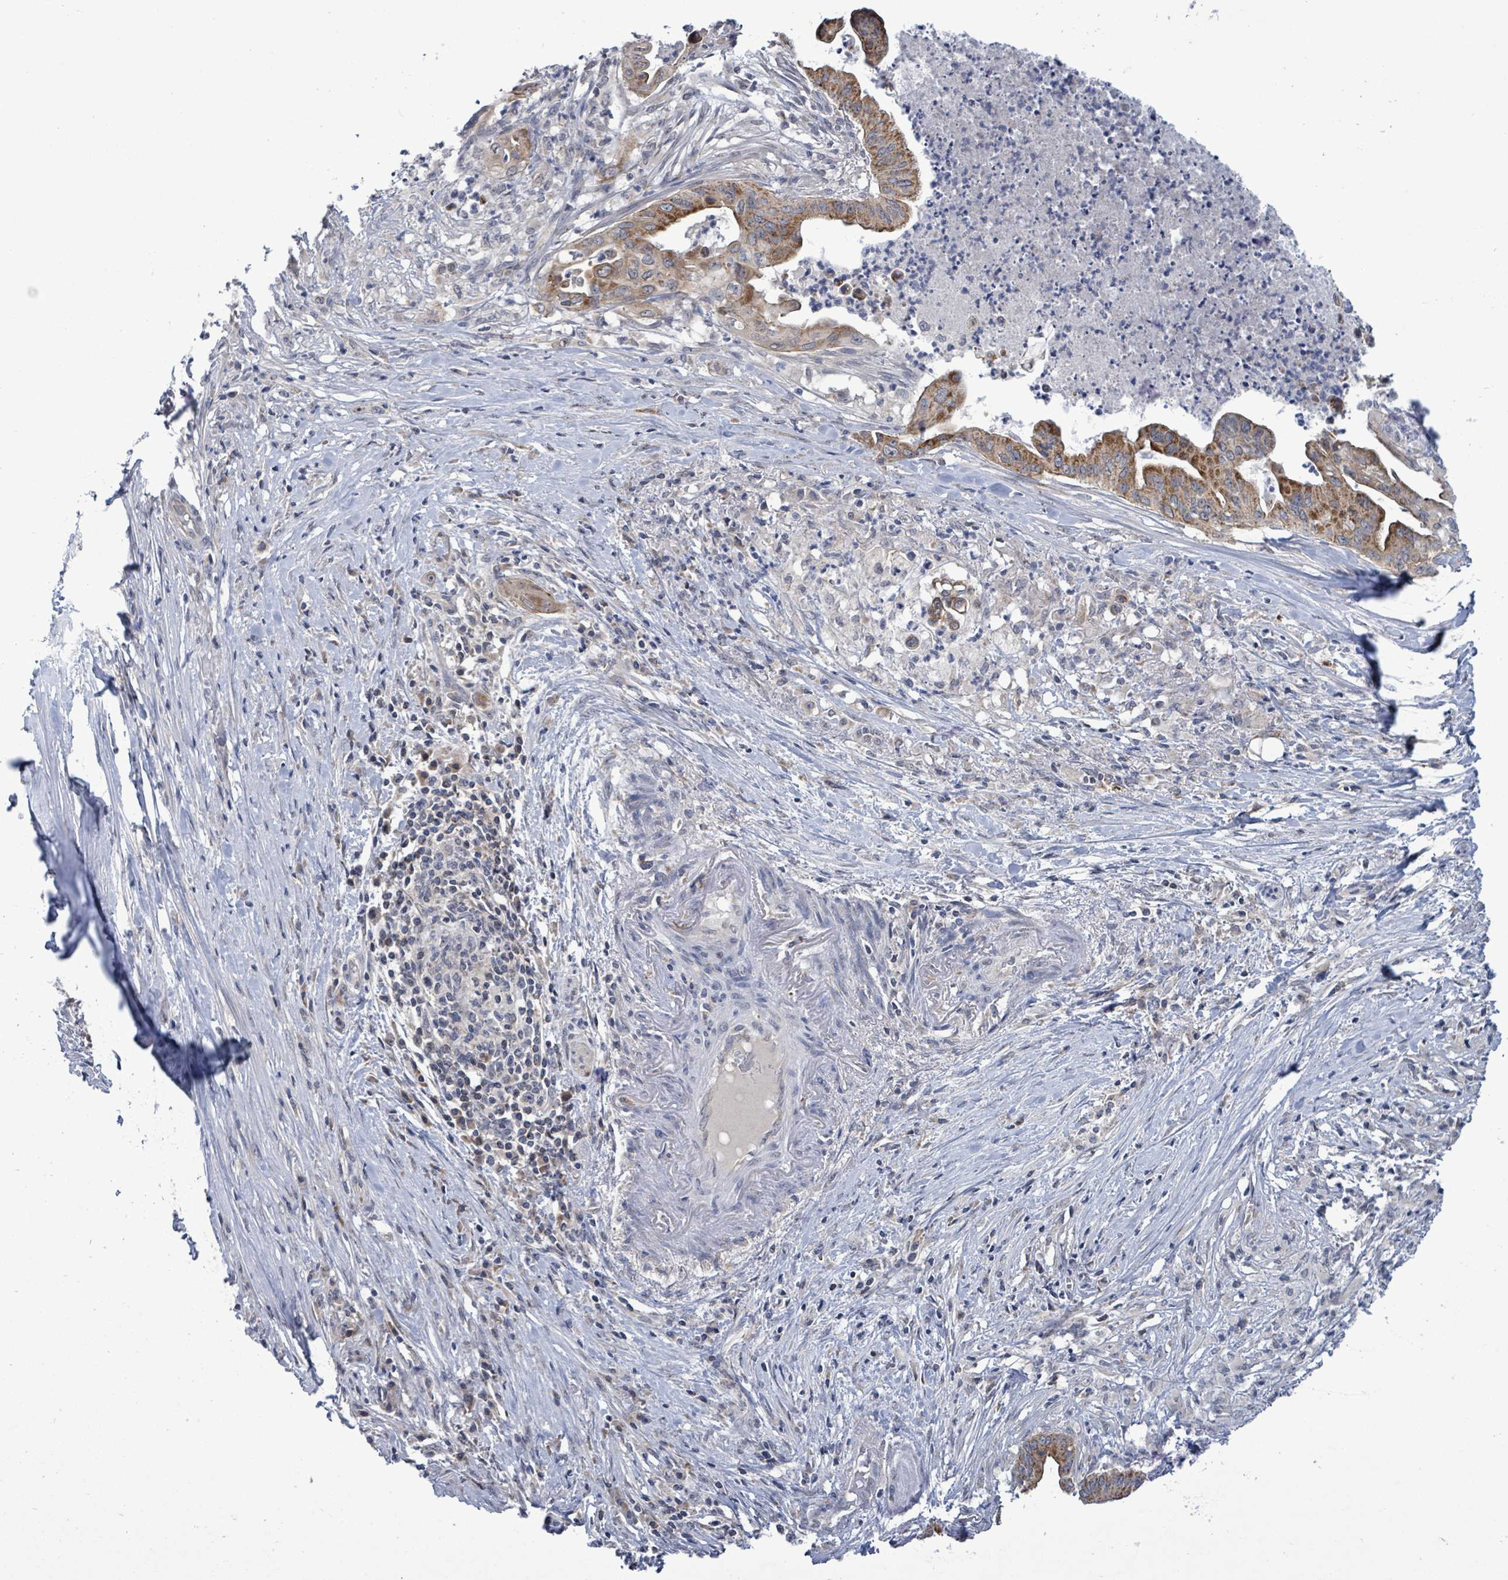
{"staining": {"intensity": "moderate", "quantity": ">75%", "location": "cytoplasmic/membranous"}, "tissue": "pancreatic cancer", "cell_type": "Tumor cells", "image_type": "cancer", "snomed": [{"axis": "morphology", "description": "Adenocarcinoma, NOS"}, {"axis": "topography", "description": "Pancreas"}], "caption": "This photomicrograph exhibits IHC staining of pancreatic adenocarcinoma, with medium moderate cytoplasmic/membranous staining in about >75% of tumor cells.", "gene": "COQ10B", "patient": {"sex": "male", "age": 58}}